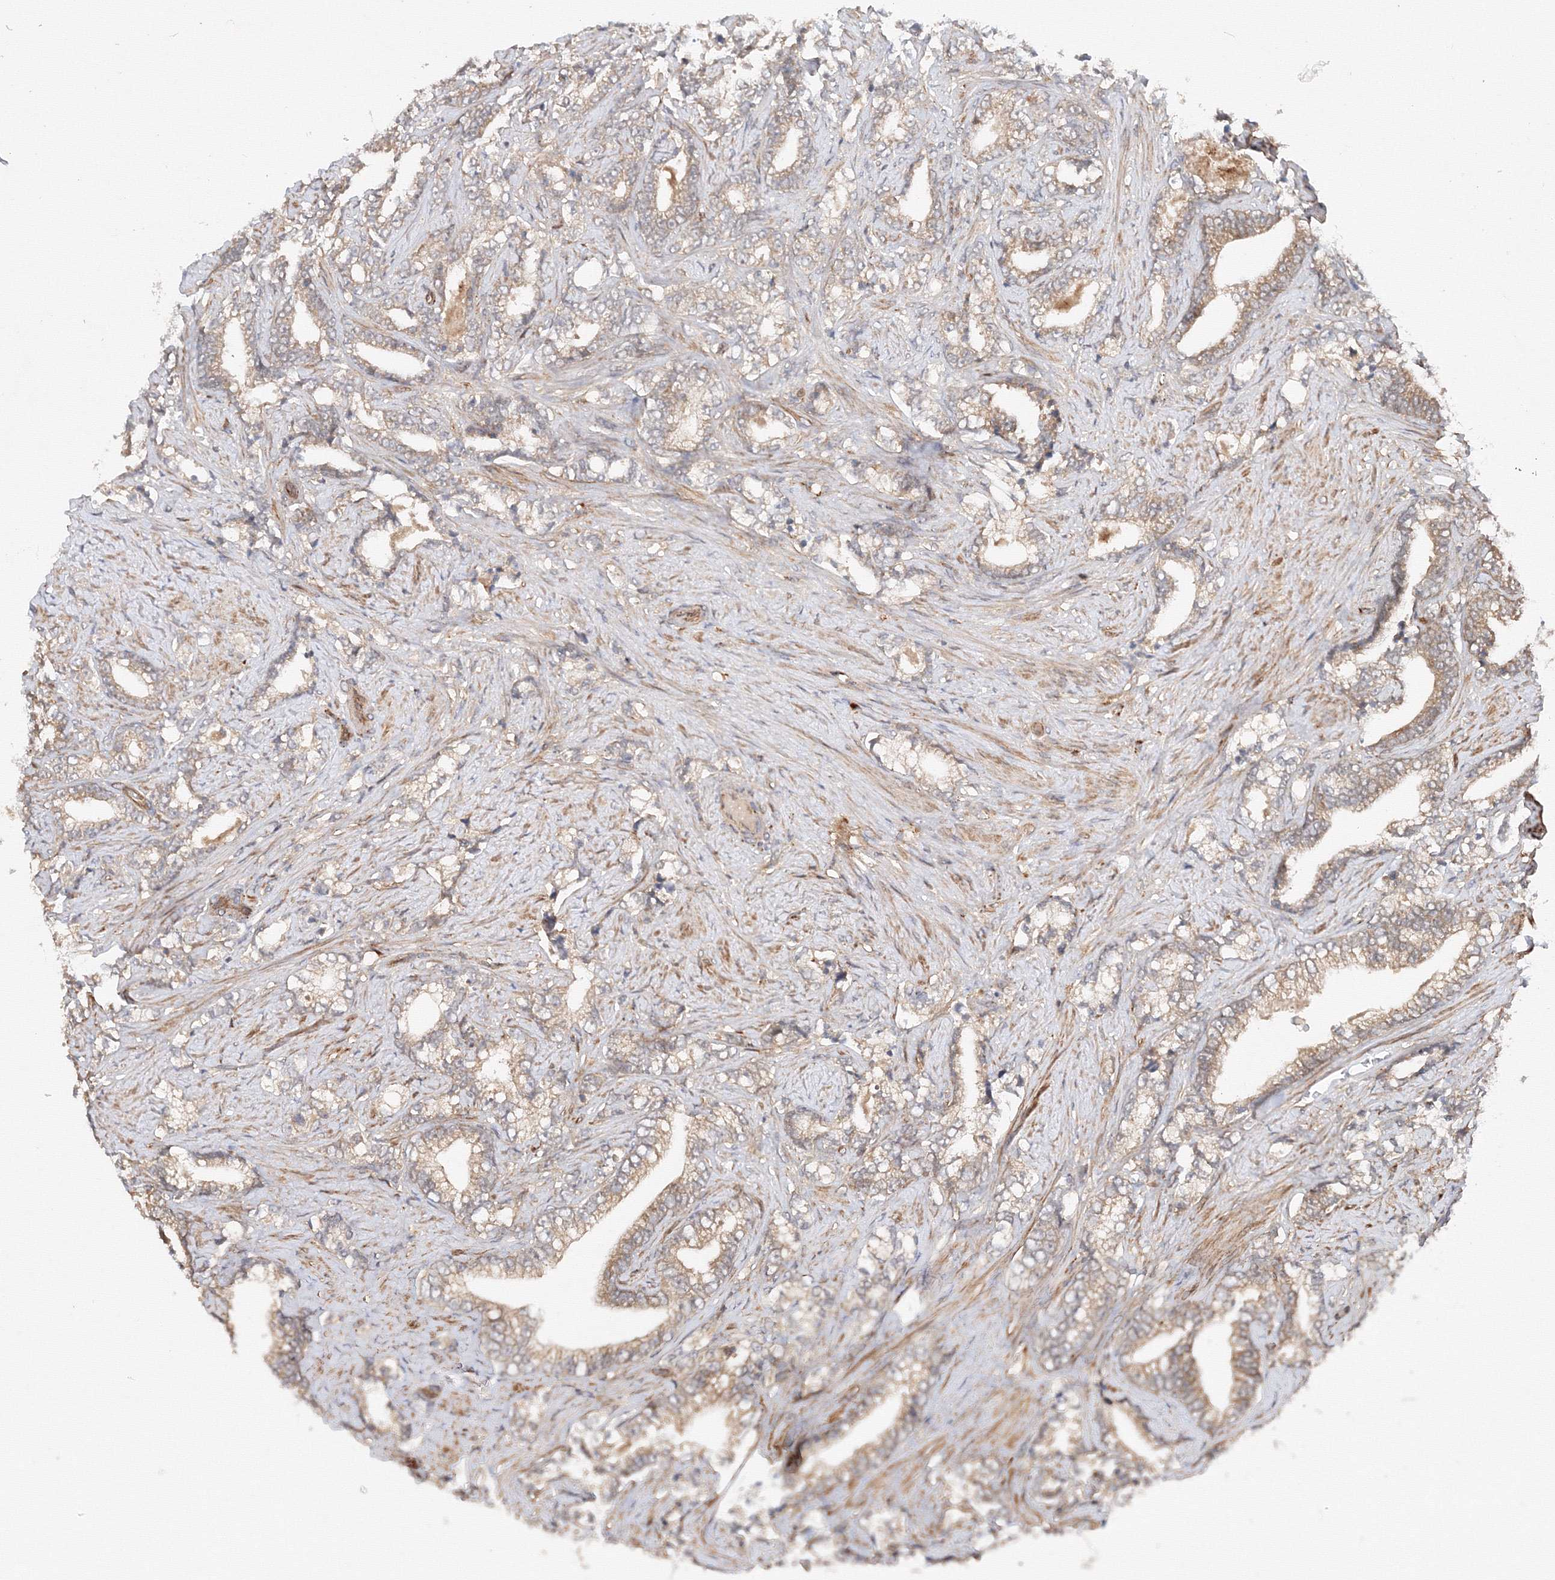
{"staining": {"intensity": "weak", "quantity": "25%-75%", "location": "cytoplasmic/membranous"}, "tissue": "prostate cancer", "cell_type": "Tumor cells", "image_type": "cancer", "snomed": [{"axis": "morphology", "description": "Adenocarcinoma, High grade"}, {"axis": "topography", "description": "Prostate and seminal vesicle, NOS"}], "caption": "Immunohistochemistry histopathology image of neoplastic tissue: human high-grade adenocarcinoma (prostate) stained using IHC displays low levels of weak protein expression localized specifically in the cytoplasmic/membranous of tumor cells, appearing as a cytoplasmic/membranous brown color.", "gene": "DCTD", "patient": {"sex": "male", "age": 67}}